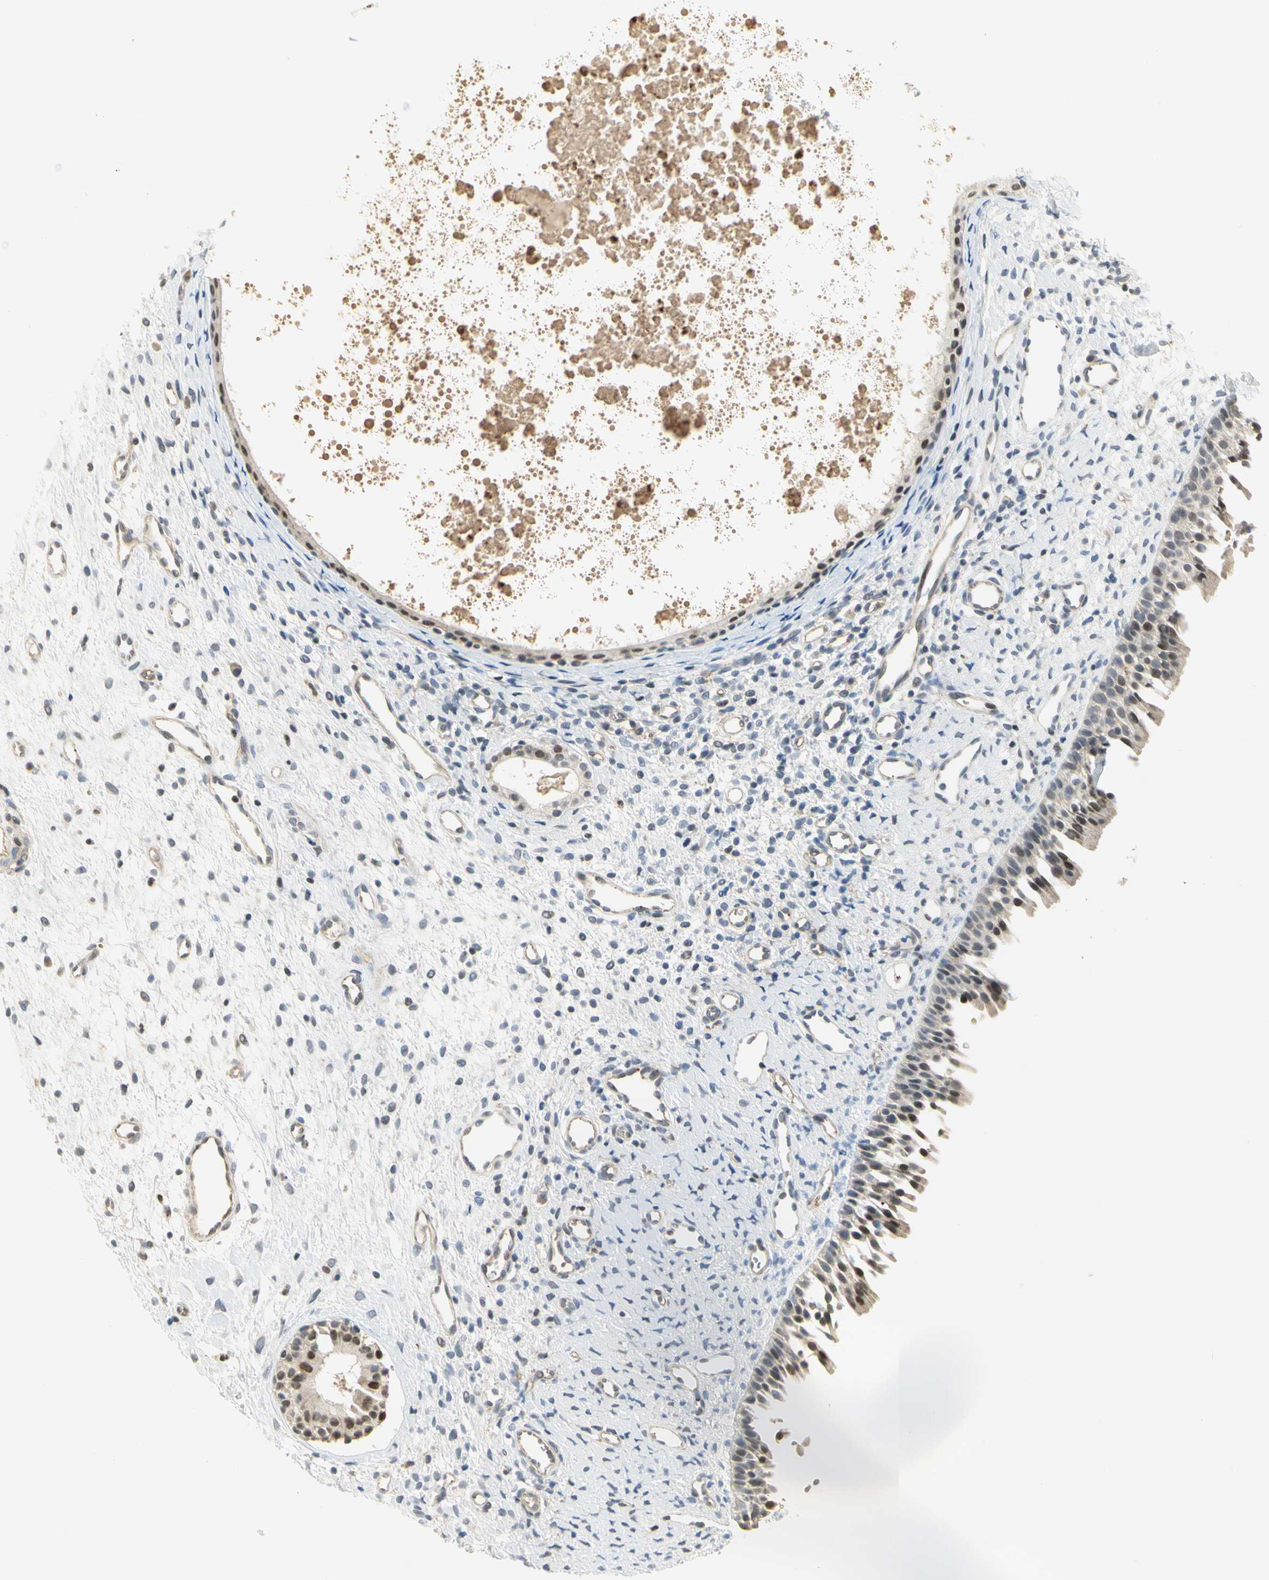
{"staining": {"intensity": "moderate", "quantity": "25%-75%", "location": "nuclear"}, "tissue": "nasopharynx", "cell_type": "Respiratory epithelial cells", "image_type": "normal", "snomed": [{"axis": "morphology", "description": "Normal tissue, NOS"}, {"axis": "topography", "description": "Nasopharynx"}], "caption": "IHC photomicrograph of normal nasopharynx: nasopharynx stained using immunohistochemistry (IHC) reveals medium levels of moderate protein expression localized specifically in the nuclear of respiratory epithelial cells, appearing as a nuclear brown color.", "gene": "IMPG2", "patient": {"sex": "male", "age": 22}}